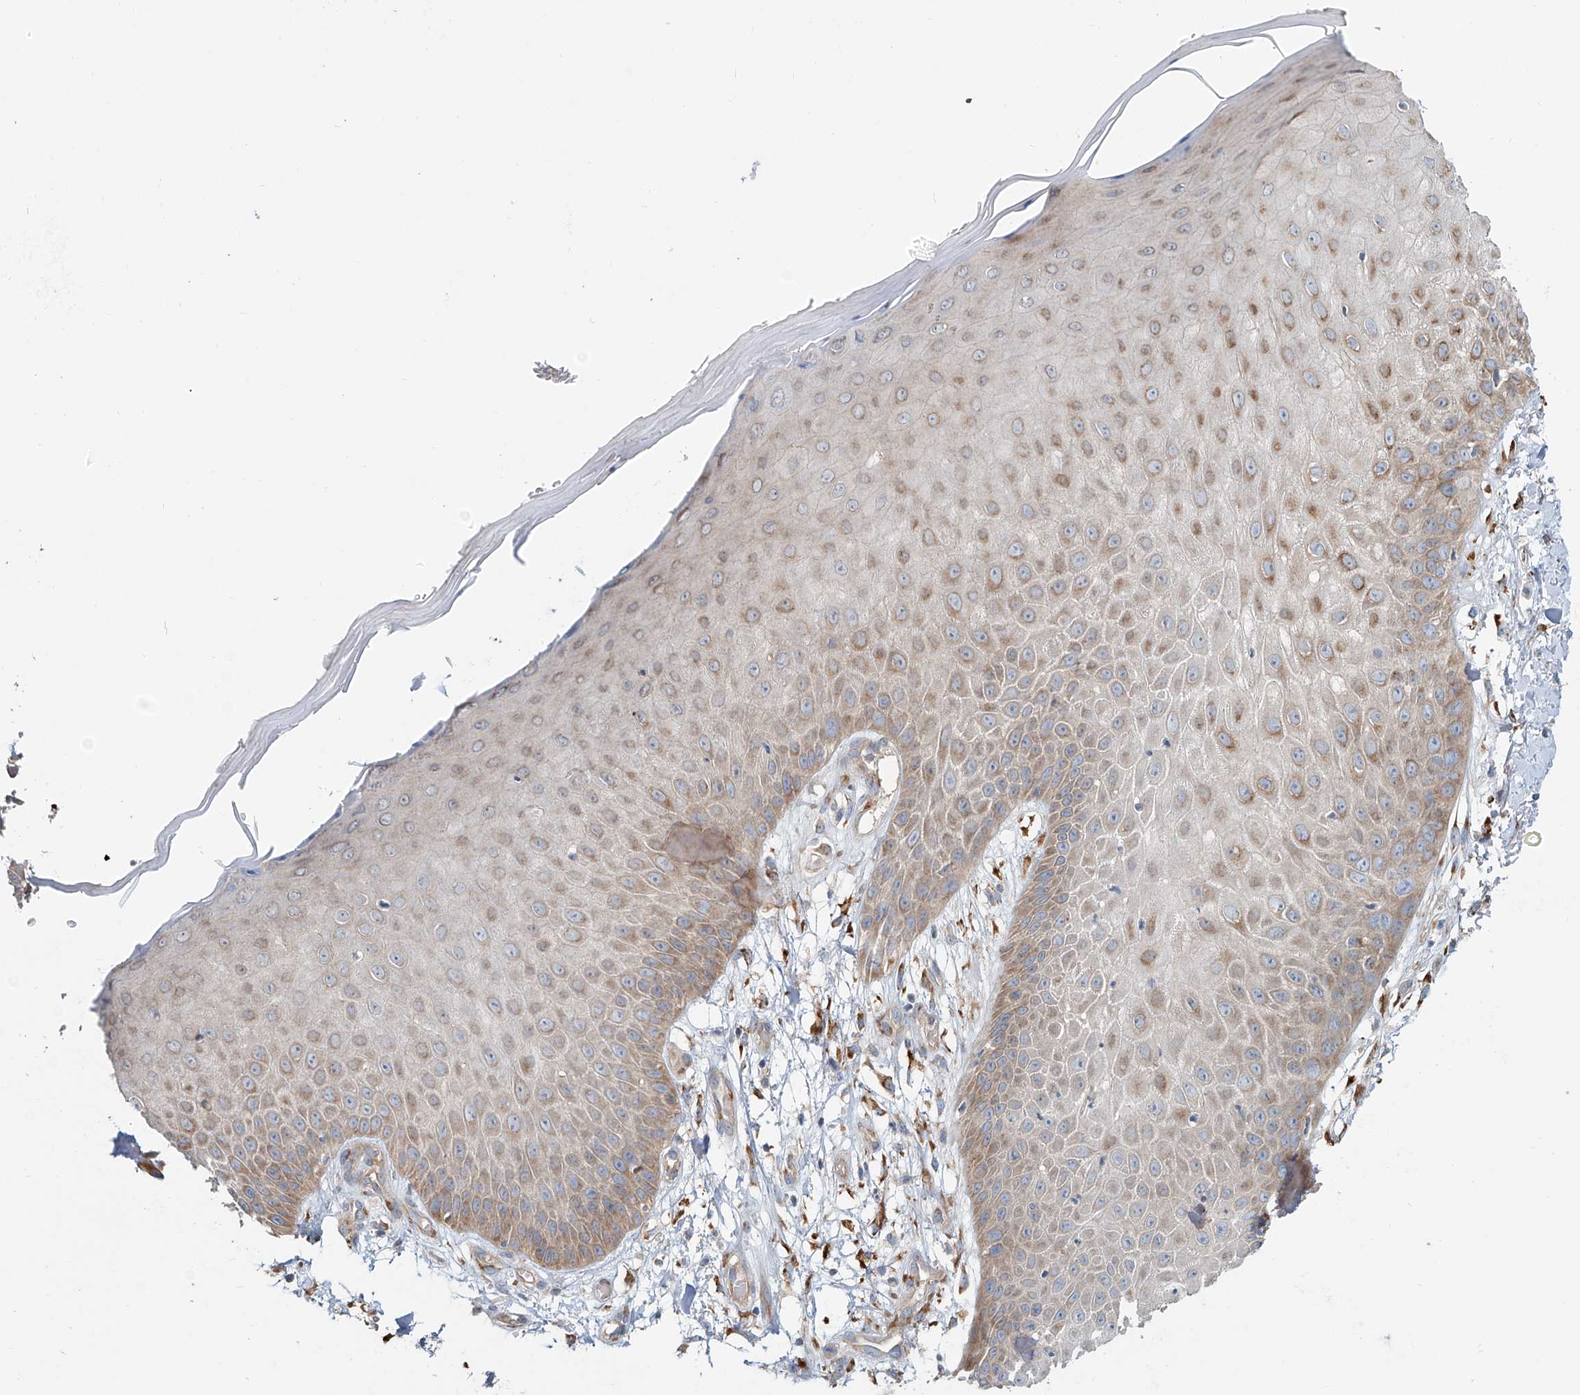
{"staining": {"intensity": "strong", "quantity": ">75%", "location": "cytoplasmic/membranous"}, "tissue": "skin", "cell_type": "Fibroblasts", "image_type": "normal", "snomed": [{"axis": "morphology", "description": "Normal tissue, NOS"}, {"axis": "morphology", "description": "Inflammation, NOS"}, {"axis": "topography", "description": "Skin"}], "caption": "Fibroblasts display strong cytoplasmic/membranous staining in about >75% of cells in normal skin. (DAB IHC, brown staining for protein, blue staining for nuclei).", "gene": "SNAP29", "patient": {"sex": "female", "age": 44}}